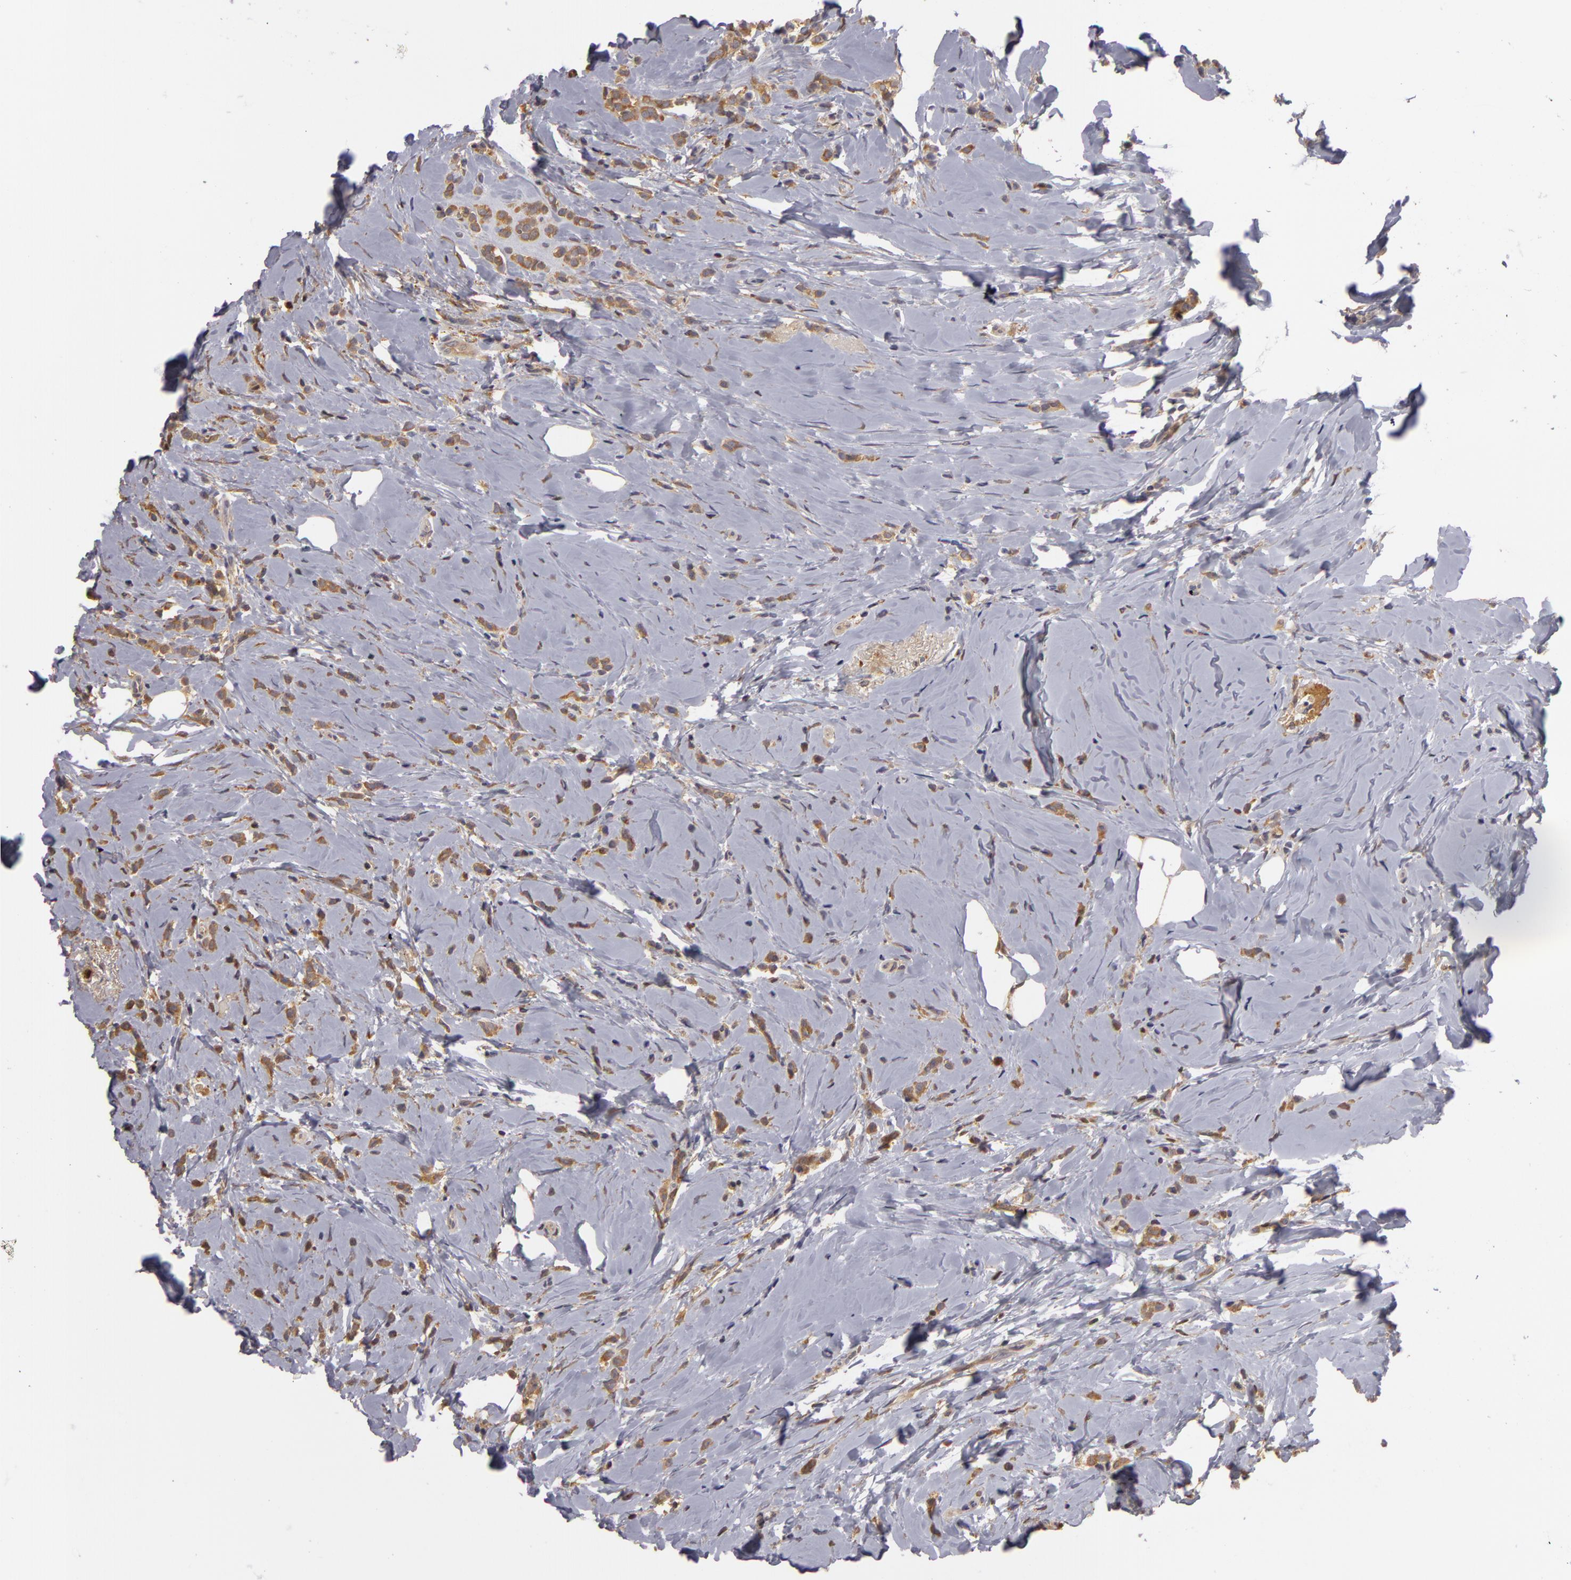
{"staining": {"intensity": "weak", "quantity": ">75%", "location": "cytoplasmic/membranous"}, "tissue": "breast cancer", "cell_type": "Tumor cells", "image_type": "cancer", "snomed": [{"axis": "morphology", "description": "Lobular carcinoma"}, {"axis": "topography", "description": "Breast"}], "caption": "IHC (DAB) staining of human breast lobular carcinoma exhibits weak cytoplasmic/membranous protein positivity in approximately >75% of tumor cells. Immunohistochemistry stains the protein in brown and the nuclei are stained blue.", "gene": "GNPDA1", "patient": {"sex": "female", "age": 64}}